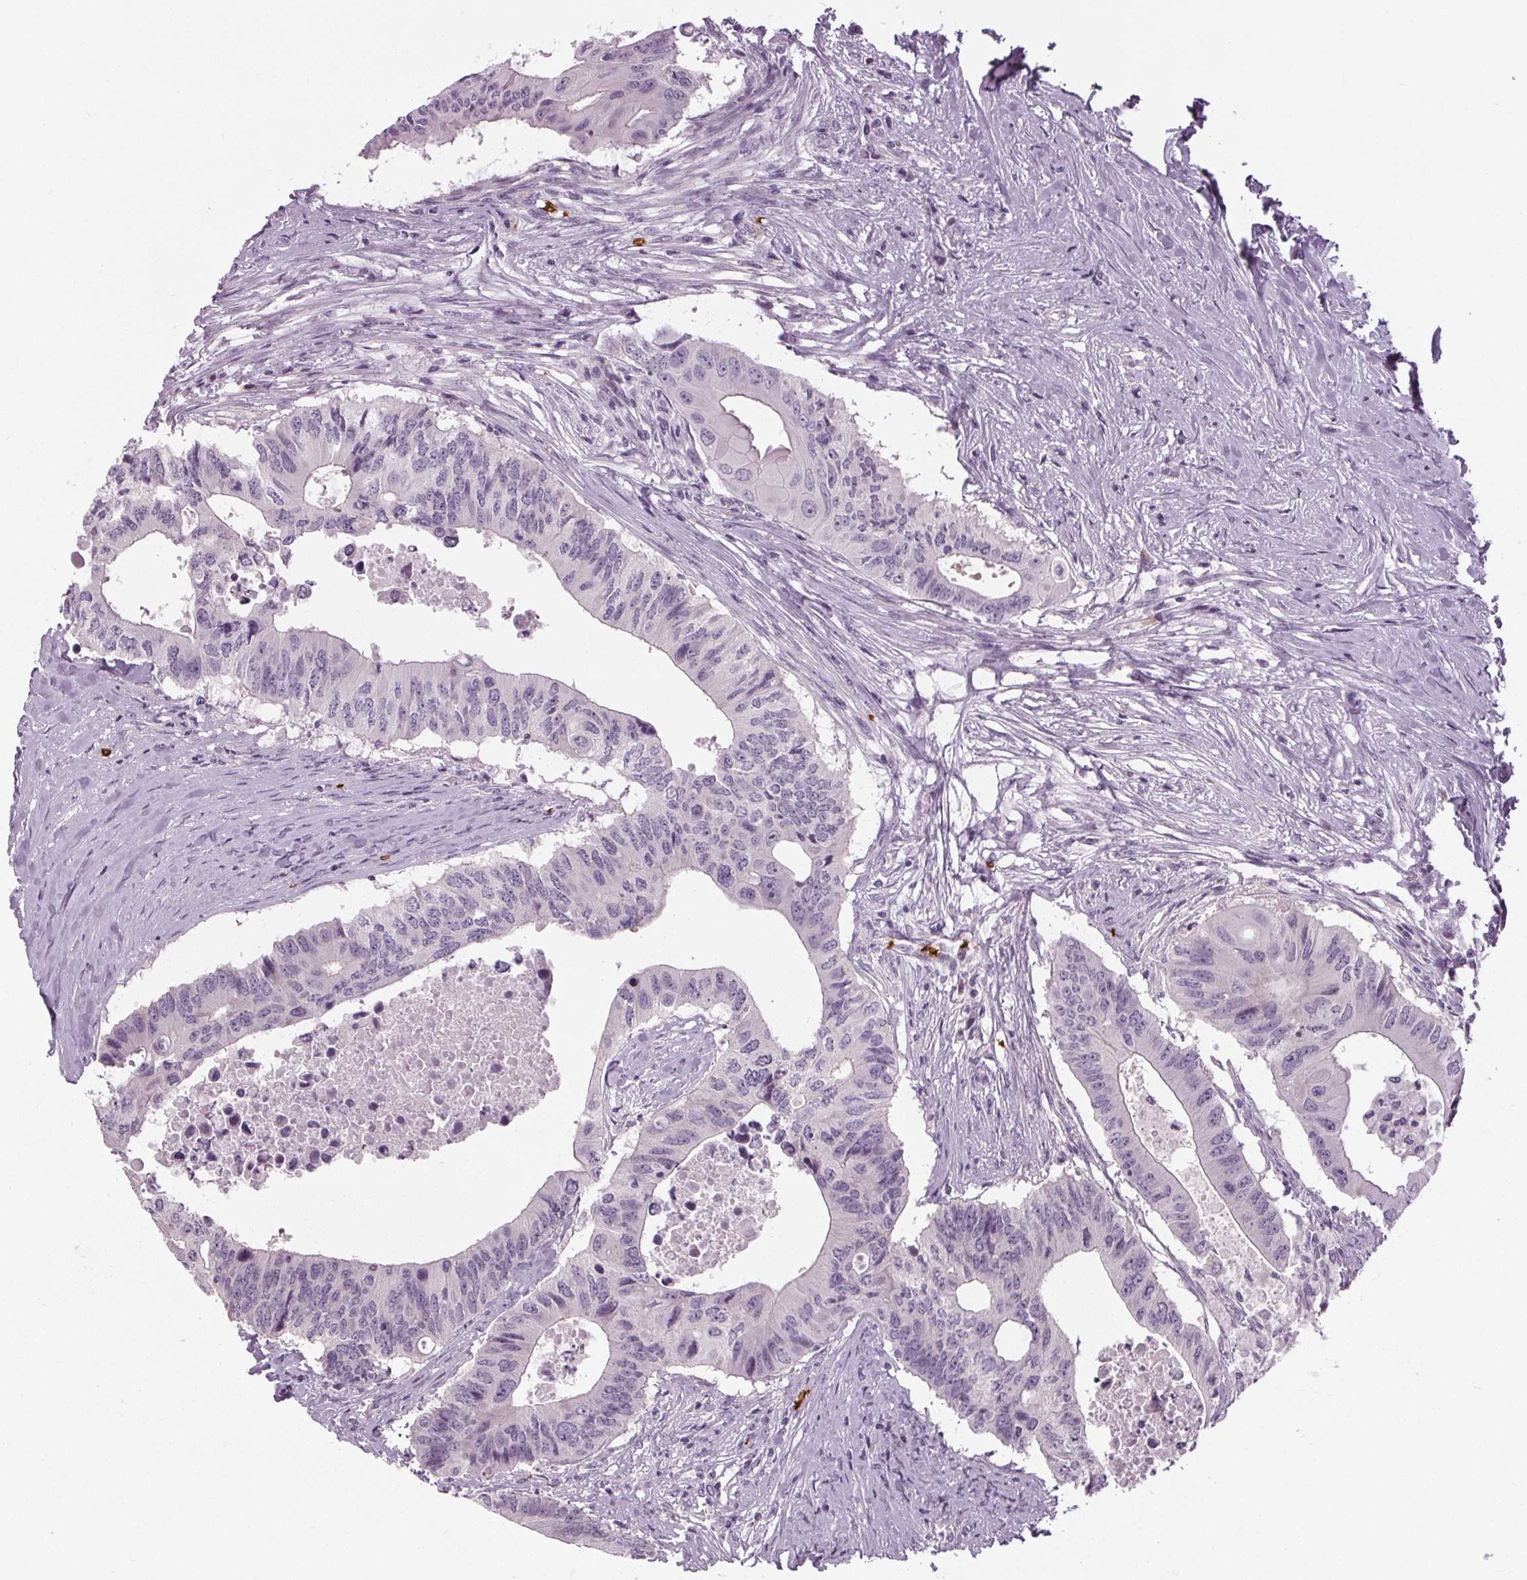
{"staining": {"intensity": "negative", "quantity": "none", "location": "none"}, "tissue": "colorectal cancer", "cell_type": "Tumor cells", "image_type": "cancer", "snomed": [{"axis": "morphology", "description": "Adenocarcinoma, NOS"}, {"axis": "topography", "description": "Colon"}], "caption": "This is a micrograph of immunohistochemistry (IHC) staining of colorectal cancer, which shows no expression in tumor cells.", "gene": "SLC4A1", "patient": {"sex": "male", "age": 71}}